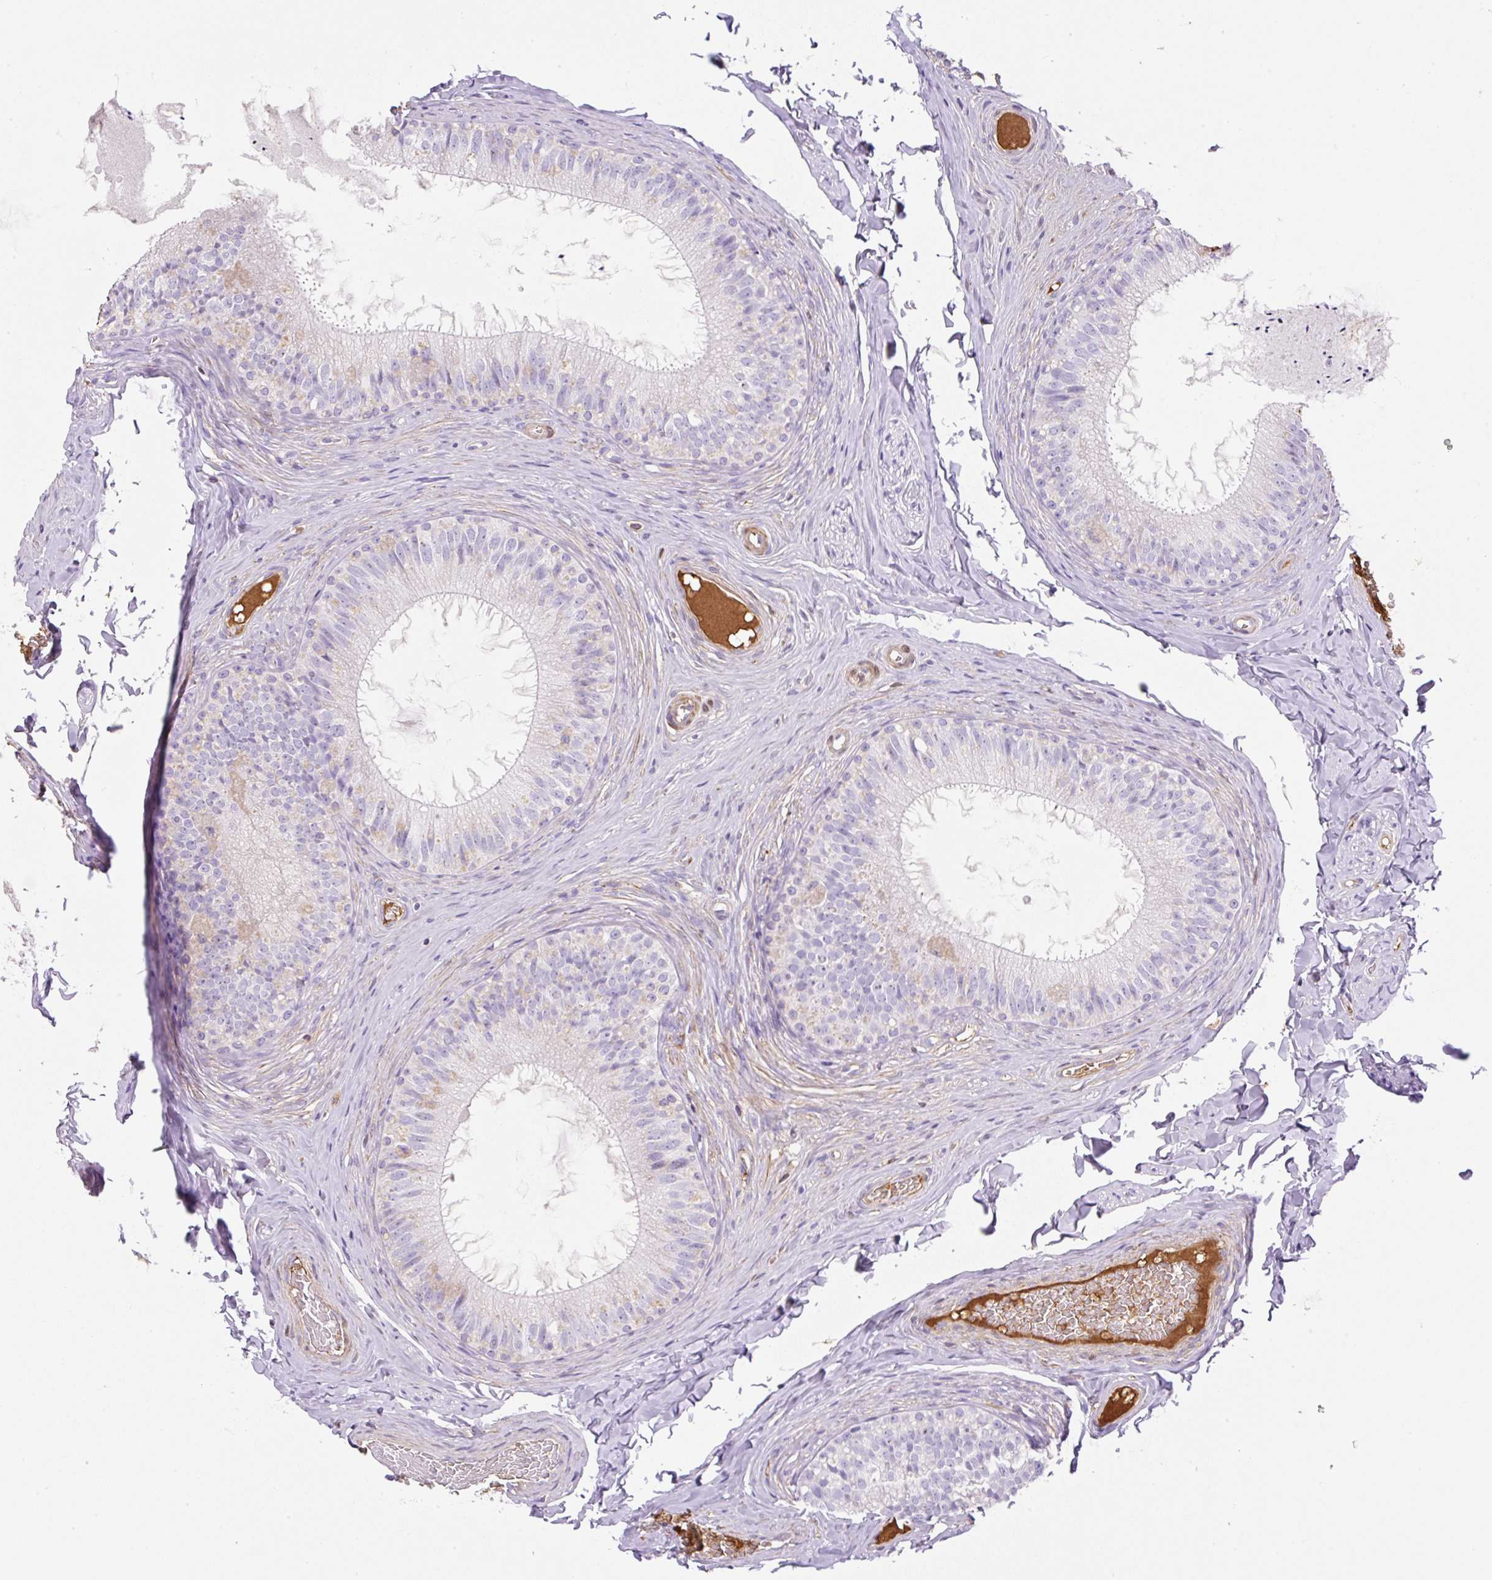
{"staining": {"intensity": "negative", "quantity": "none", "location": "none"}, "tissue": "epididymis", "cell_type": "Glandular cells", "image_type": "normal", "snomed": [{"axis": "morphology", "description": "Normal tissue, NOS"}, {"axis": "topography", "description": "Epididymis"}], "caption": "Immunohistochemistry photomicrograph of benign epididymis: epididymis stained with DAB (3,3'-diaminobenzidine) shows no significant protein positivity in glandular cells. Nuclei are stained in blue.", "gene": "TDRD15", "patient": {"sex": "male", "age": 34}}